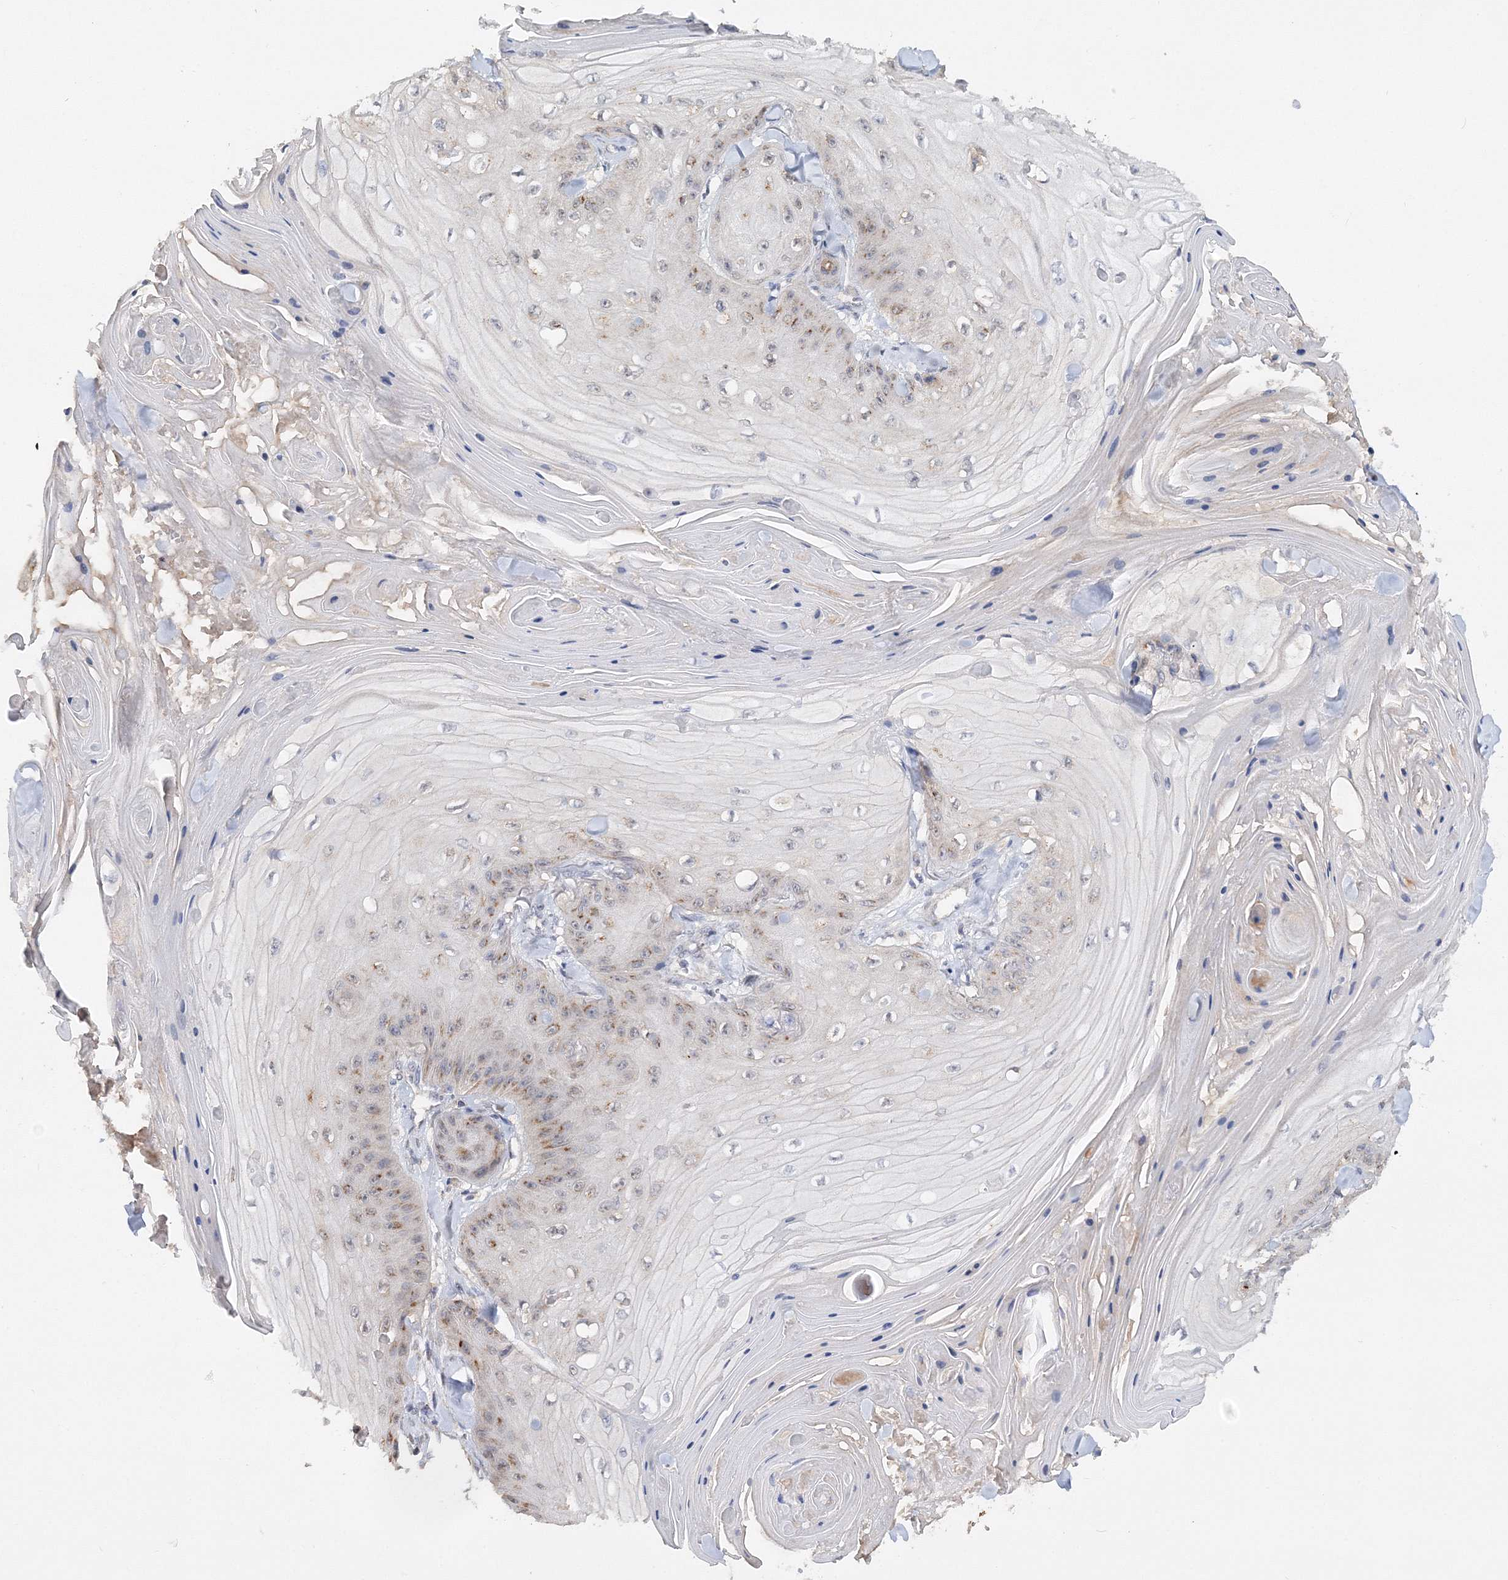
{"staining": {"intensity": "weak", "quantity": "25%-75%", "location": "cytoplasmic/membranous"}, "tissue": "skin cancer", "cell_type": "Tumor cells", "image_type": "cancer", "snomed": [{"axis": "morphology", "description": "Squamous cell carcinoma, NOS"}, {"axis": "topography", "description": "Skin"}], "caption": "Brown immunohistochemical staining in squamous cell carcinoma (skin) shows weak cytoplasmic/membranous expression in approximately 25%-75% of tumor cells.", "gene": "GJB5", "patient": {"sex": "male", "age": 74}}